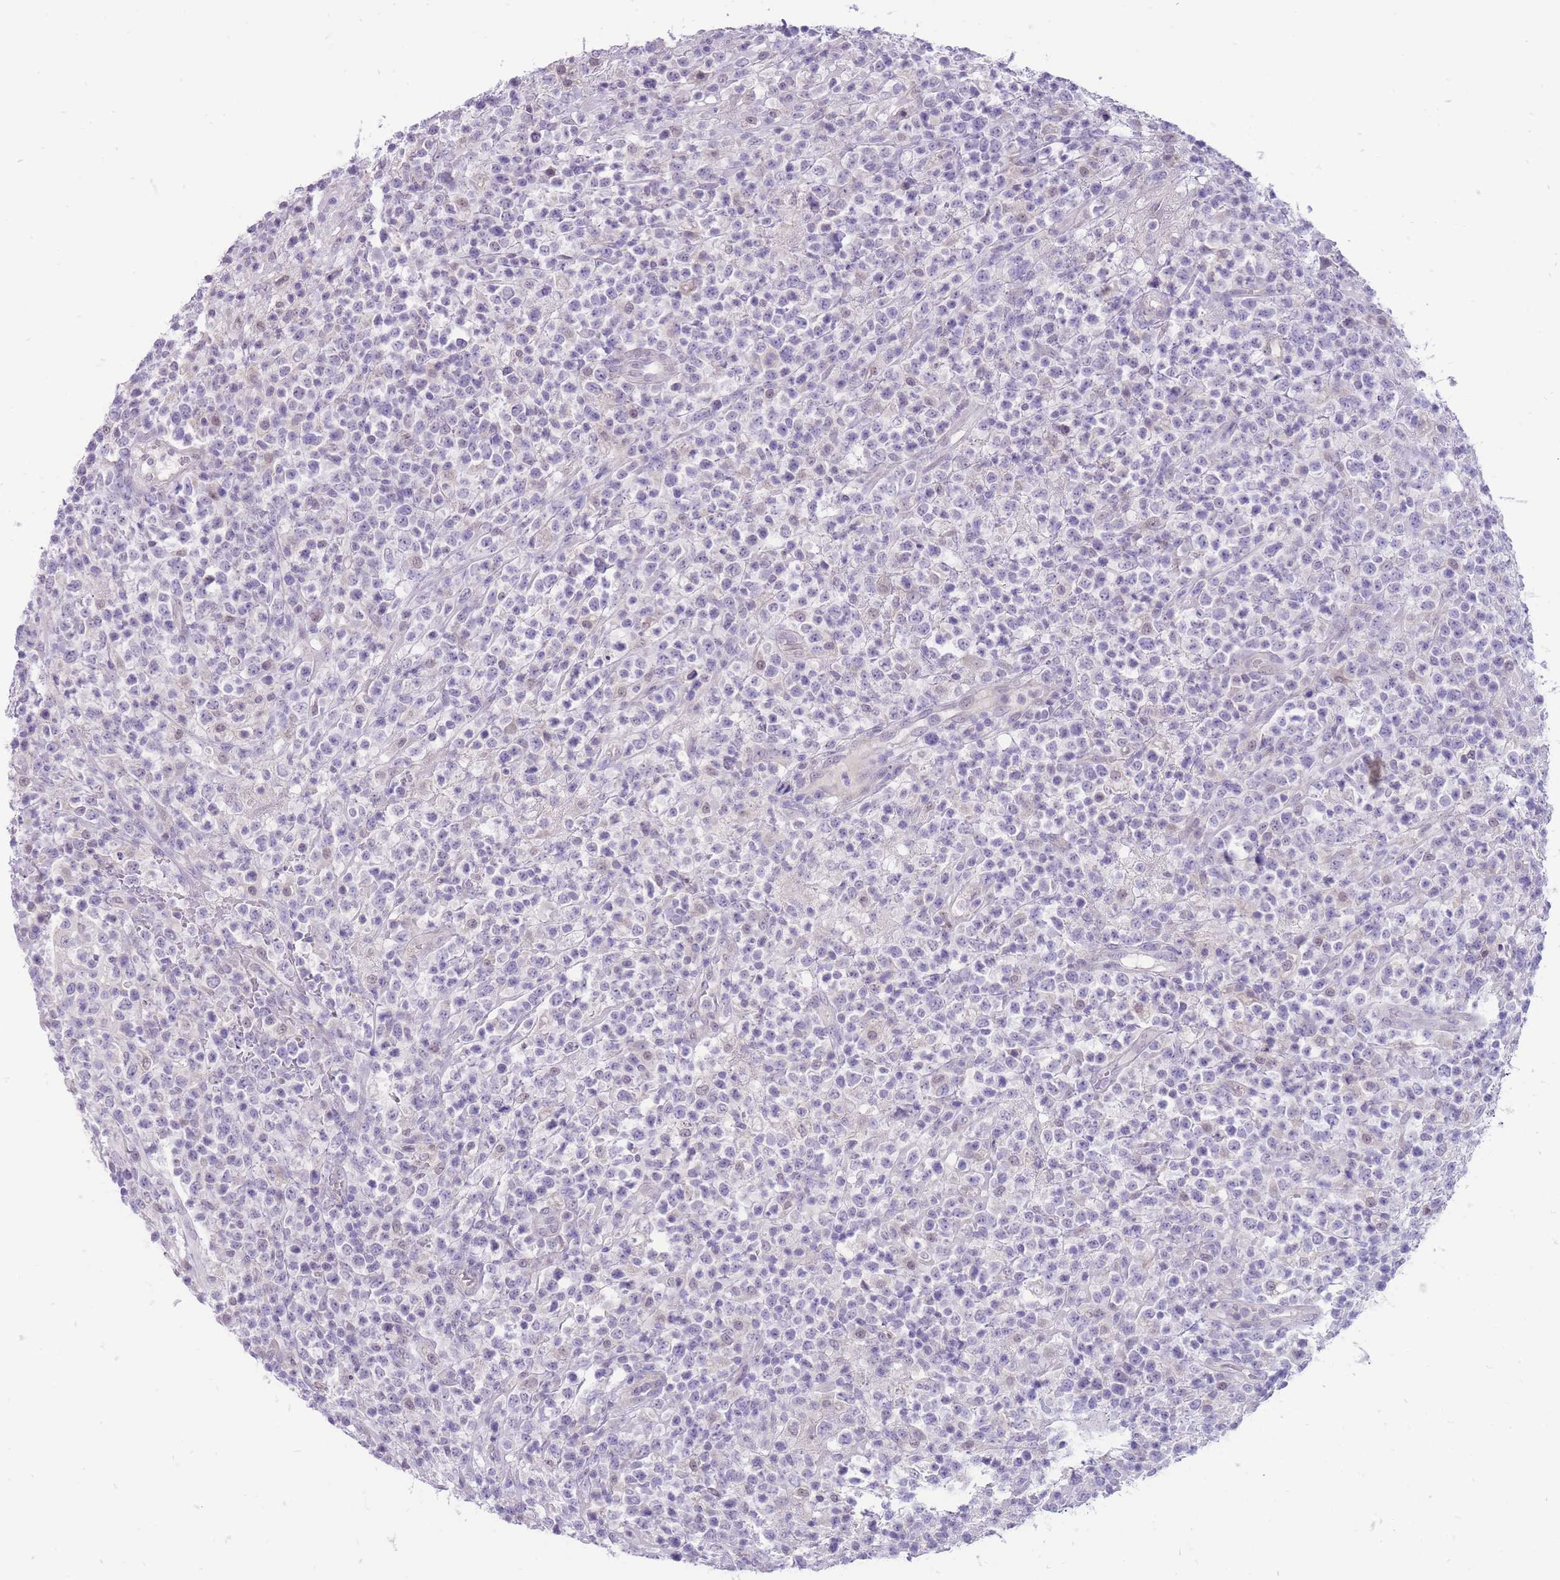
{"staining": {"intensity": "negative", "quantity": "none", "location": "none"}, "tissue": "lymphoma", "cell_type": "Tumor cells", "image_type": "cancer", "snomed": [{"axis": "morphology", "description": "Malignant lymphoma, non-Hodgkin's type, High grade"}, {"axis": "topography", "description": "Colon"}], "caption": "Immunohistochemistry micrograph of neoplastic tissue: lymphoma stained with DAB reveals no significant protein expression in tumor cells. Nuclei are stained in blue.", "gene": "ERICH4", "patient": {"sex": "female", "age": 53}}